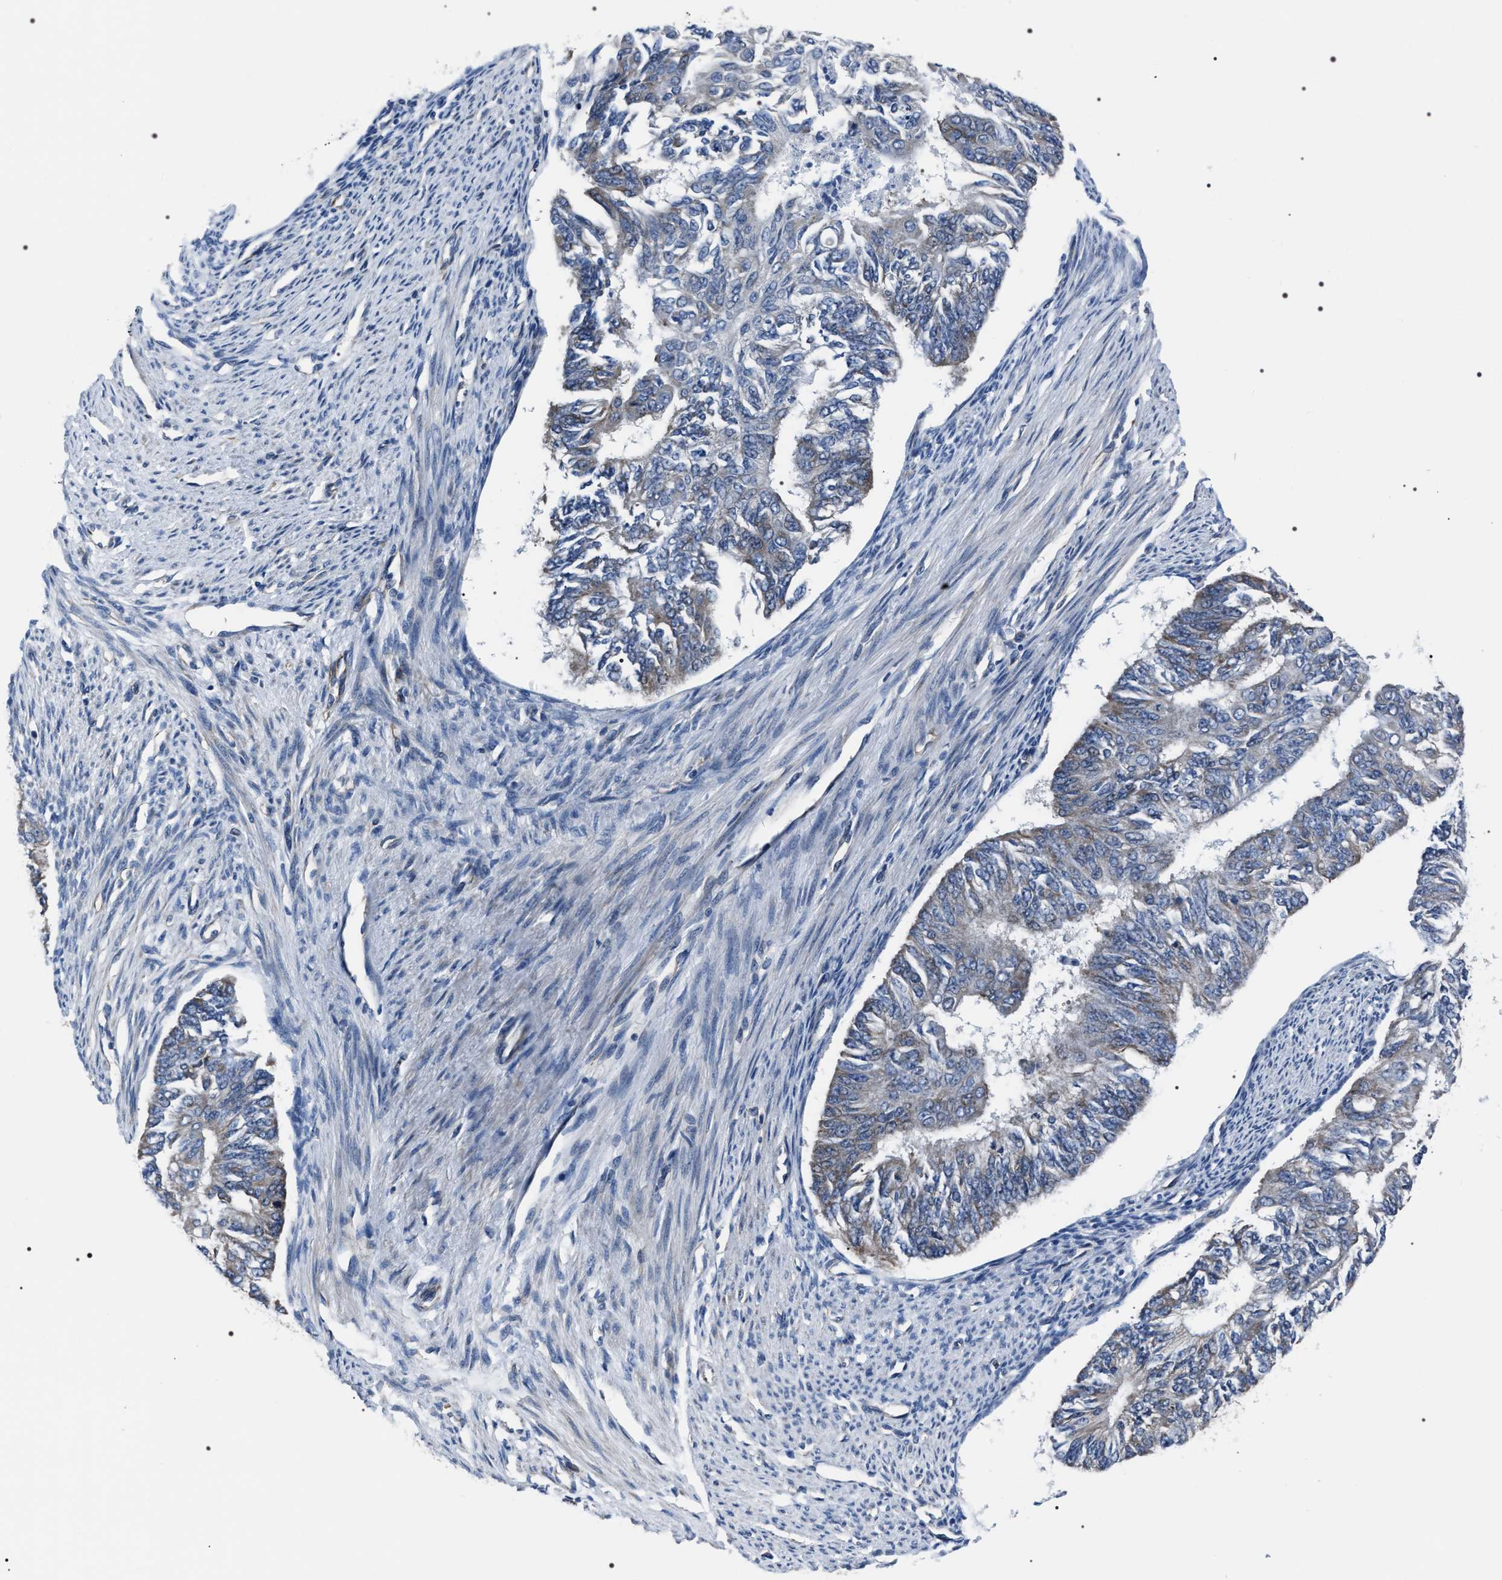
{"staining": {"intensity": "weak", "quantity": "<25%", "location": "cytoplasmic/membranous"}, "tissue": "endometrial cancer", "cell_type": "Tumor cells", "image_type": "cancer", "snomed": [{"axis": "morphology", "description": "Adenocarcinoma, NOS"}, {"axis": "topography", "description": "Endometrium"}], "caption": "The histopathology image exhibits no significant expression in tumor cells of endometrial cancer (adenocarcinoma).", "gene": "PKD1L1", "patient": {"sex": "female", "age": 32}}